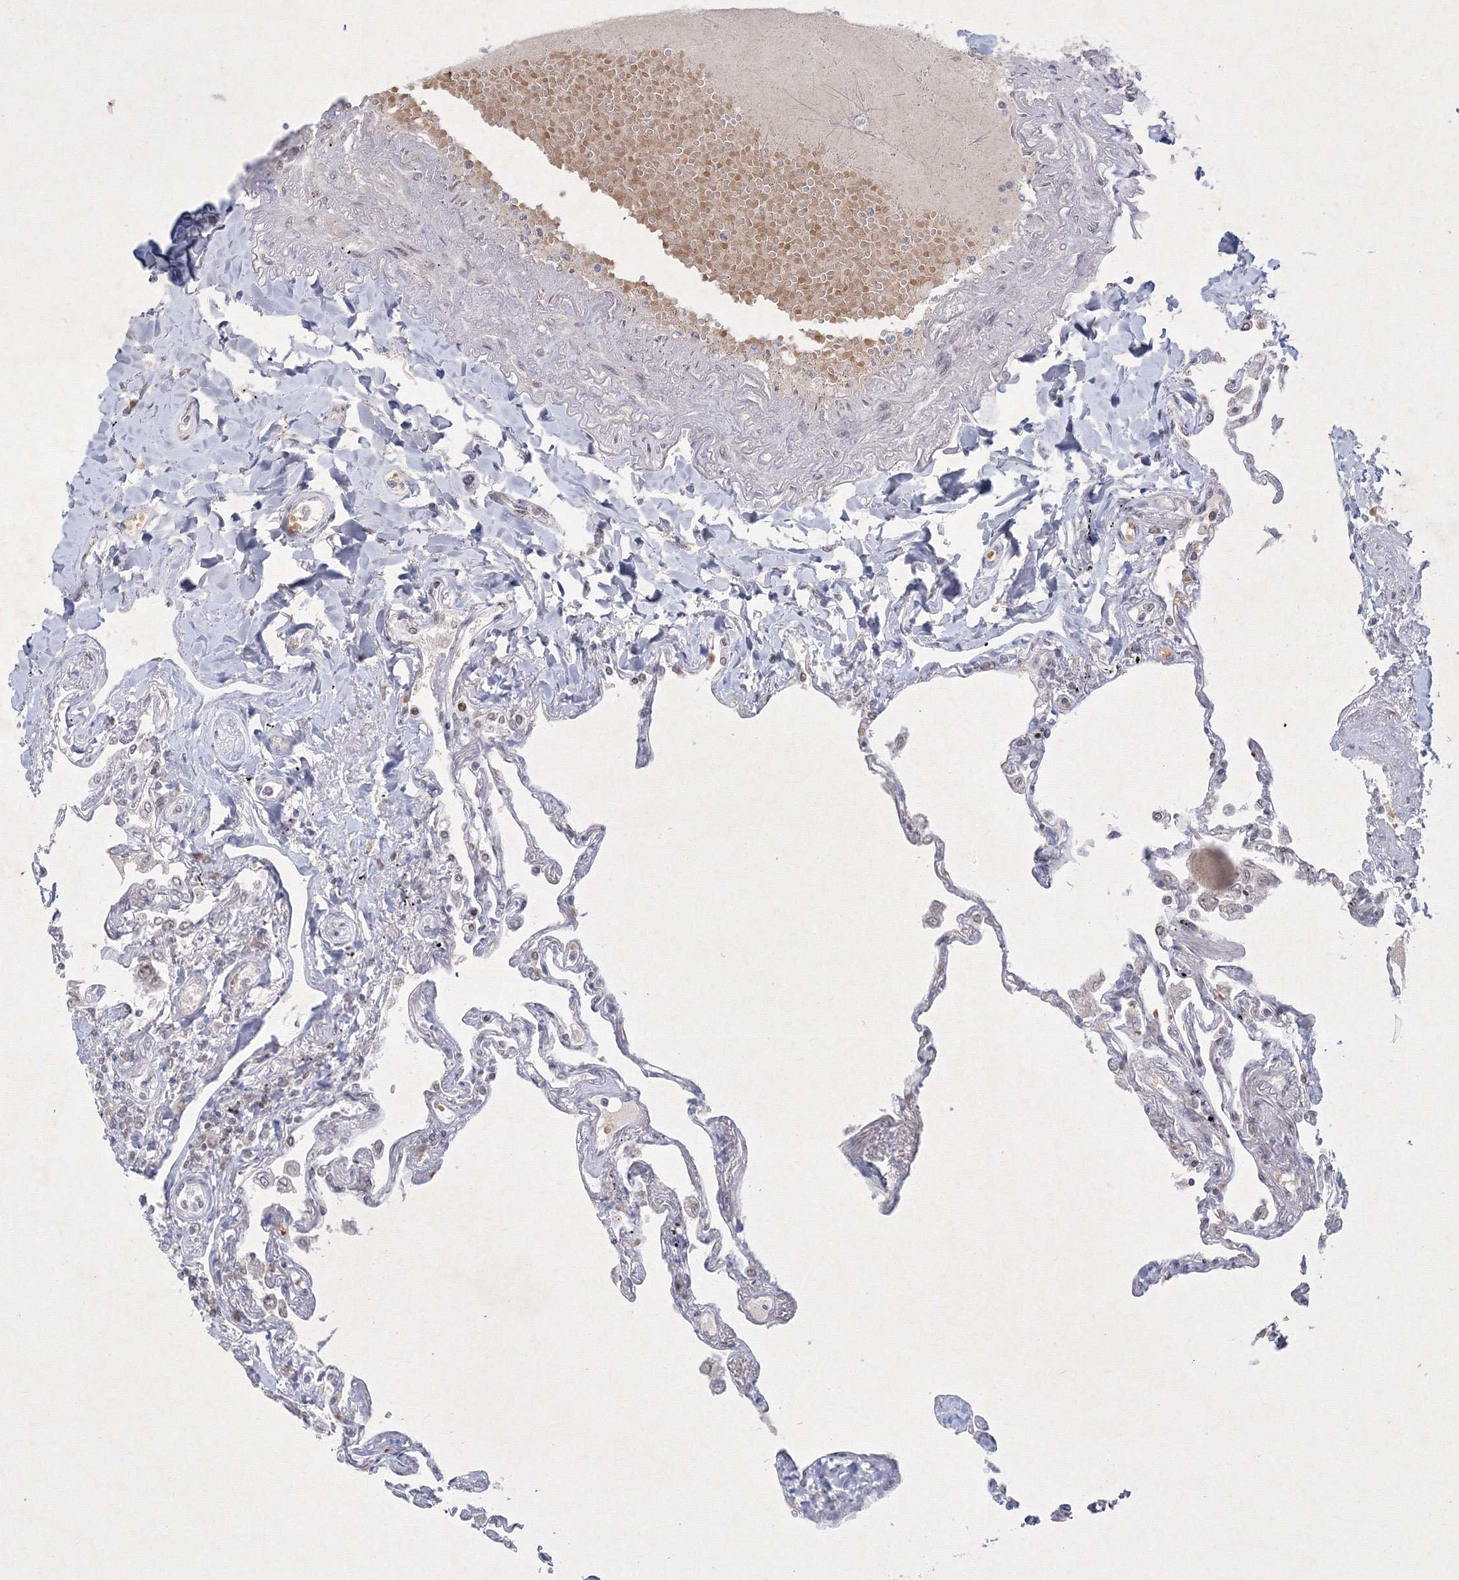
{"staining": {"intensity": "moderate", "quantity": "<25%", "location": "cytoplasmic/membranous,nuclear"}, "tissue": "lung", "cell_type": "Alveolar cells", "image_type": "normal", "snomed": [{"axis": "morphology", "description": "Normal tissue, NOS"}, {"axis": "topography", "description": "Lung"}], "caption": "Human lung stained with a brown dye exhibits moderate cytoplasmic/membranous,nuclear positive positivity in approximately <25% of alveolar cells.", "gene": "NXPE3", "patient": {"sex": "female", "age": 67}}